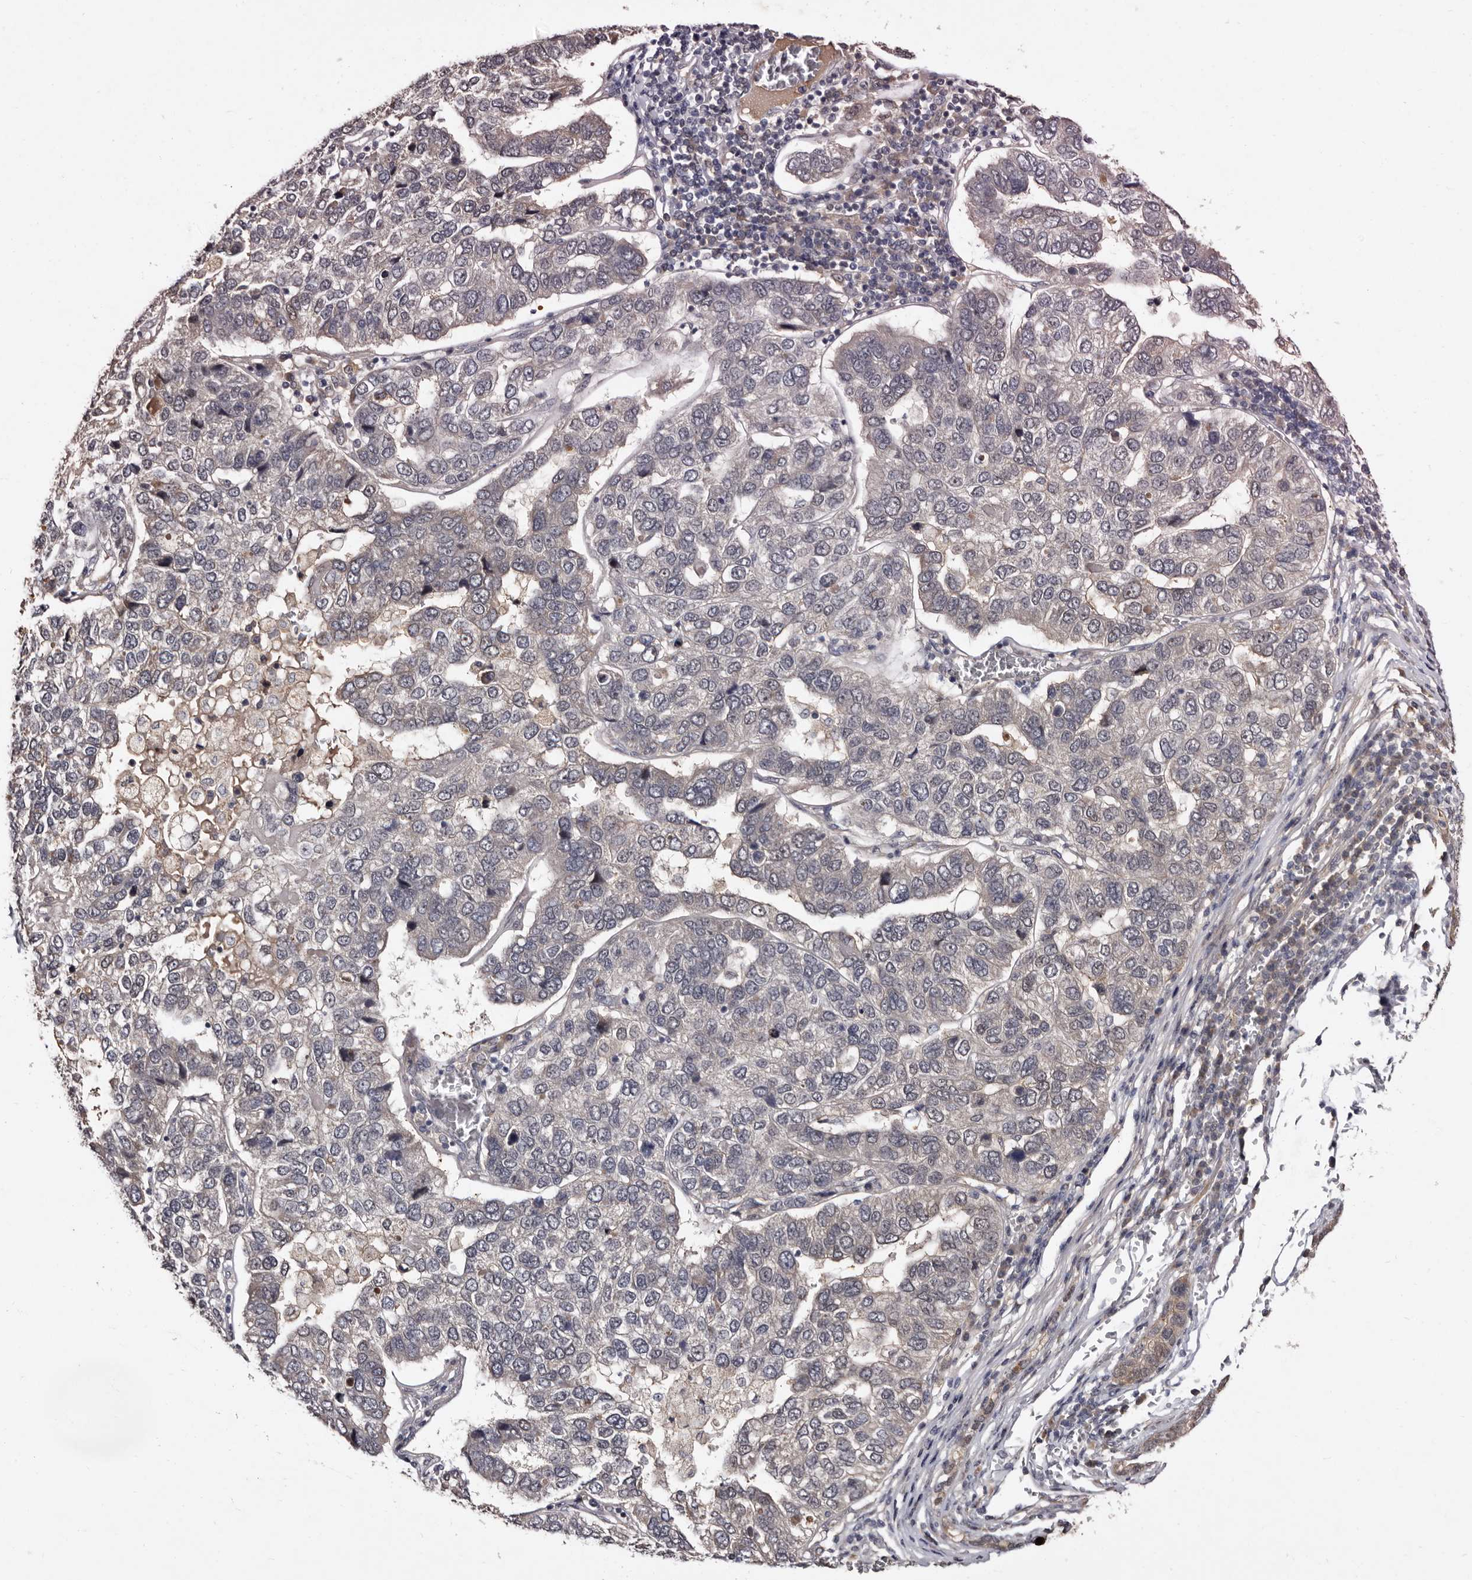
{"staining": {"intensity": "weak", "quantity": "<25%", "location": "cytoplasmic/membranous"}, "tissue": "pancreatic cancer", "cell_type": "Tumor cells", "image_type": "cancer", "snomed": [{"axis": "morphology", "description": "Adenocarcinoma, NOS"}, {"axis": "topography", "description": "Pancreas"}], "caption": "A histopathology image of pancreatic cancer (adenocarcinoma) stained for a protein reveals no brown staining in tumor cells.", "gene": "LANCL2", "patient": {"sex": "female", "age": 61}}